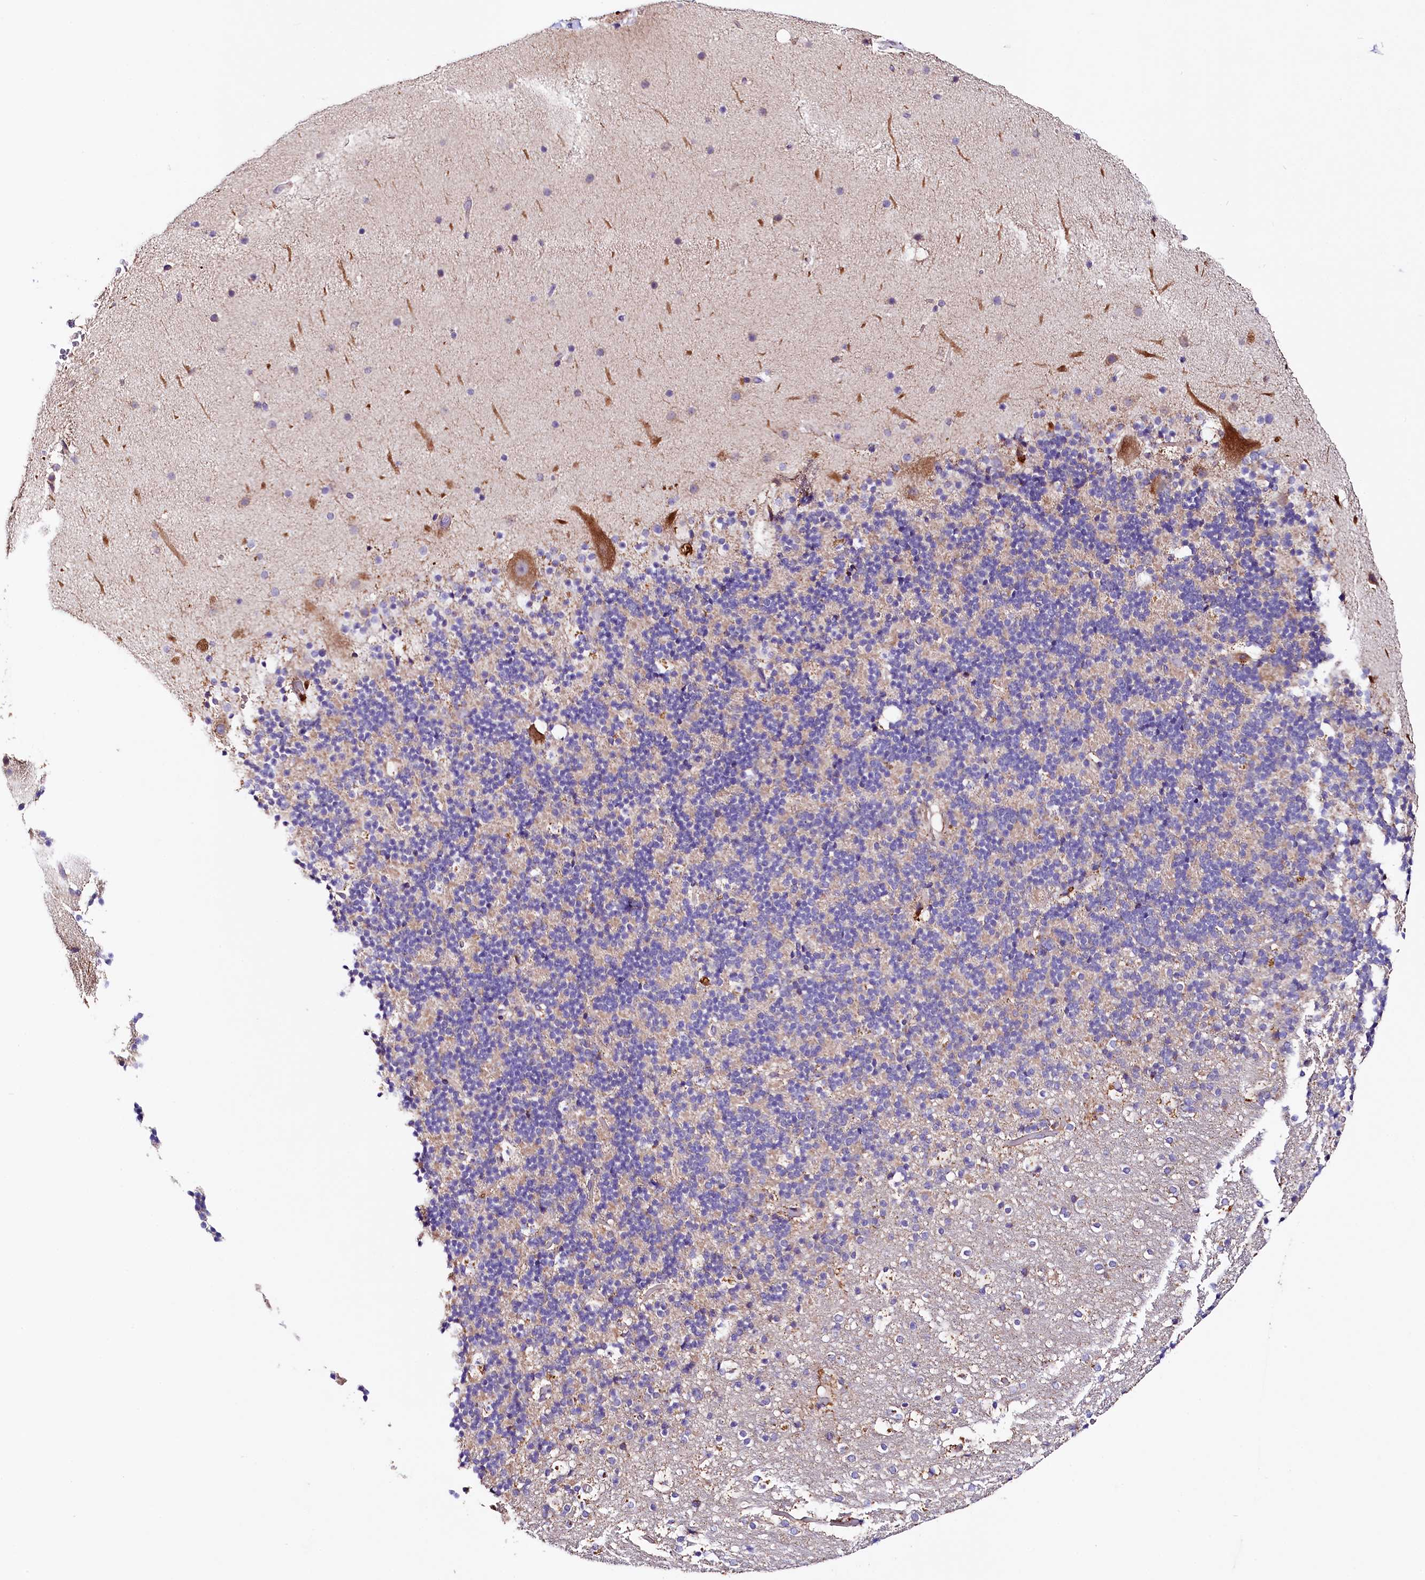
{"staining": {"intensity": "moderate", "quantity": "<25%", "location": "cytoplasmic/membranous"}, "tissue": "cerebellum", "cell_type": "Cells in granular layer", "image_type": "normal", "snomed": [{"axis": "morphology", "description": "Normal tissue, NOS"}, {"axis": "topography", "description": "Cerebellum"}], "caption": "Human cerebellum stained for a protein (brown) displays moderate cytoplasmic/membranous positive staining in approximately <25% of cells in granular layer.", "gene": "SACM1L", "patient": {"sex": "male", "age": 57}}